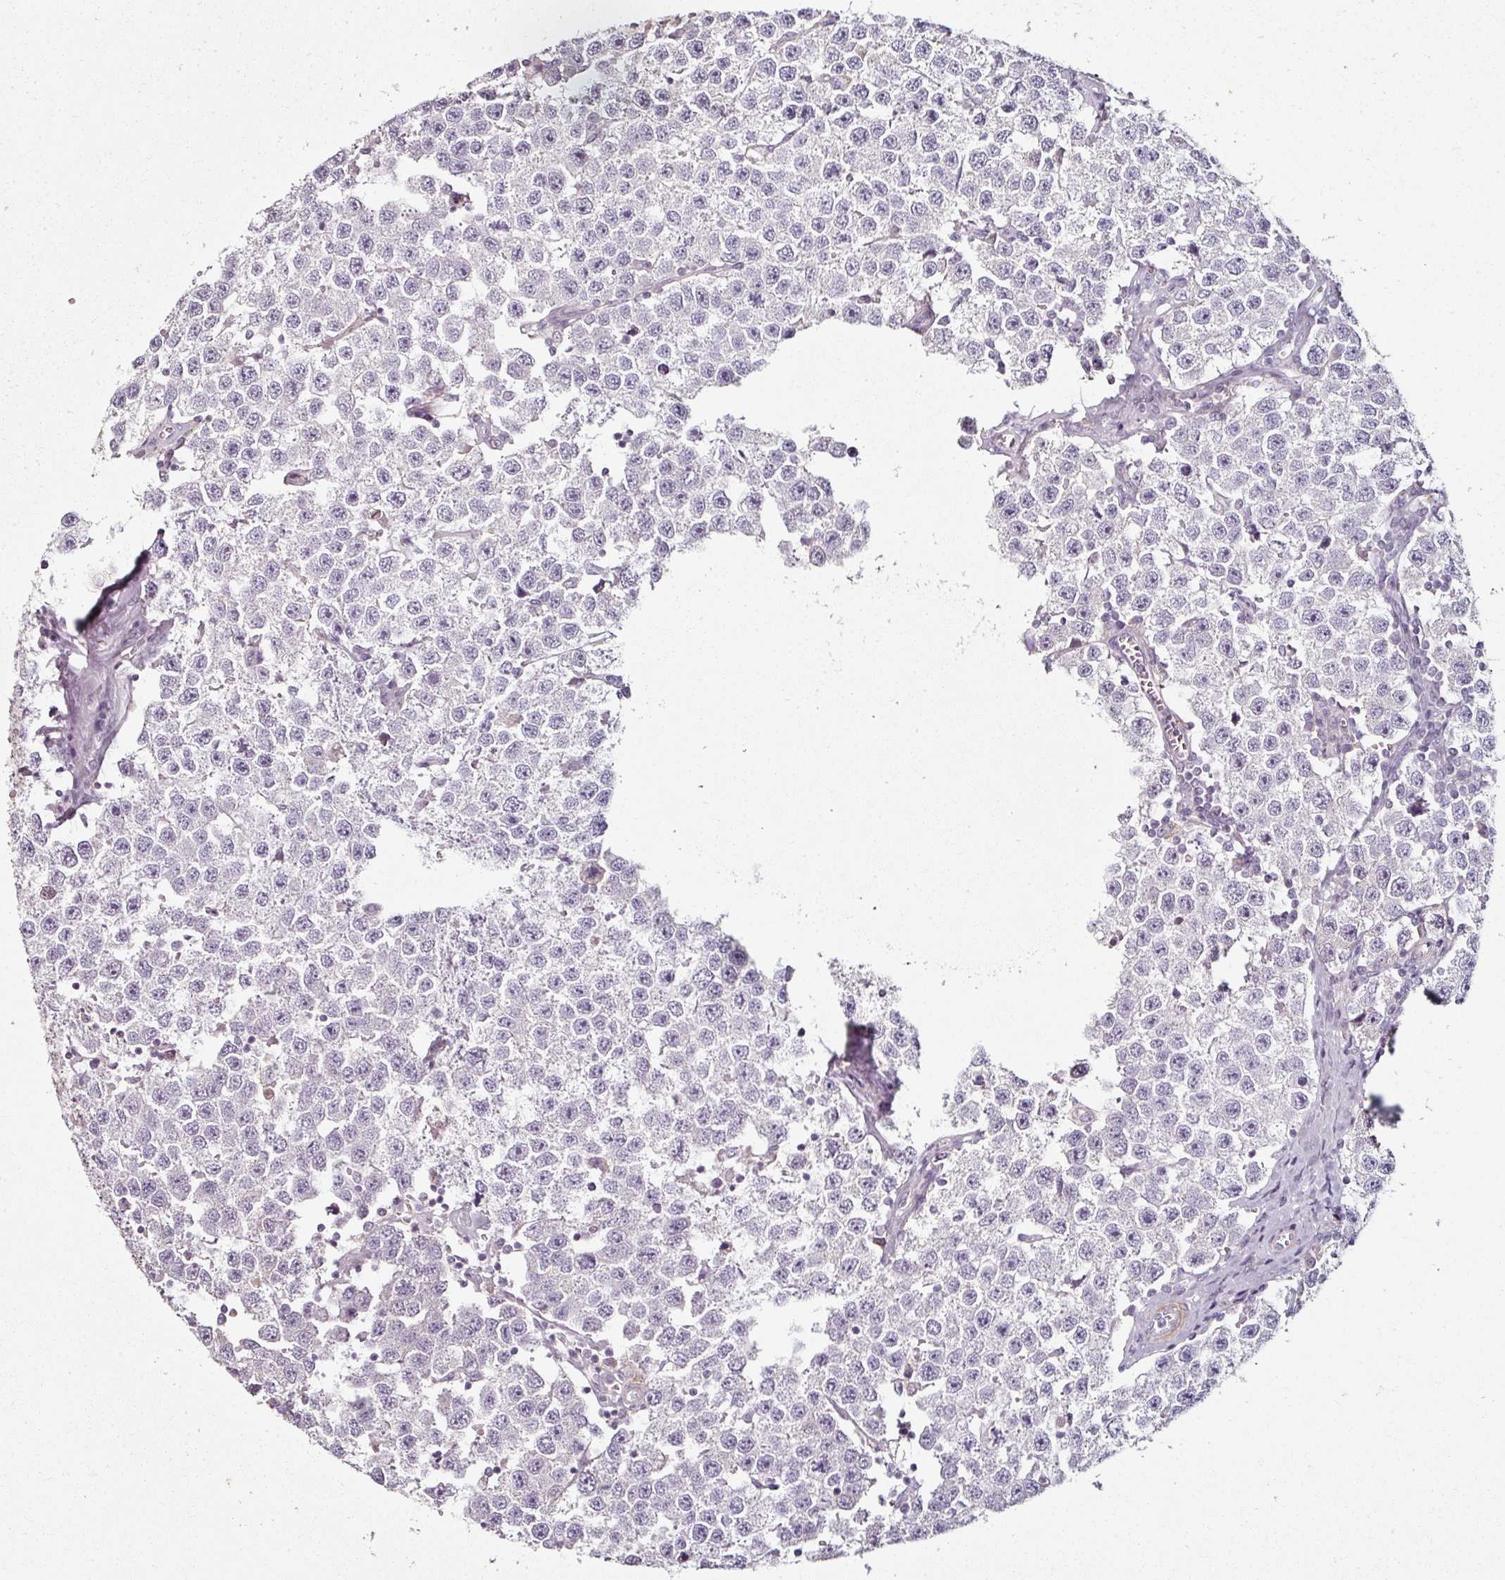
{"staining": {"intensity": "negative", "quantity": "none", "location": "none"}, "tissue": "testis cancer", "cell_type": "Tumor cells", "image_type": "cancer", "snomed": [{"axis": "morphology", "description": "Seminoma, NOS"}, {"axis": "topography", "description": "Testis"}], "caption": "A high-resolution image shows immunohistochemistry (IHC) staining of testis cancer (seminoma), which reveals no significant expression in tumor cells.", "gene": "CAP2", "patient": {"sex": "male", "age": 34}}